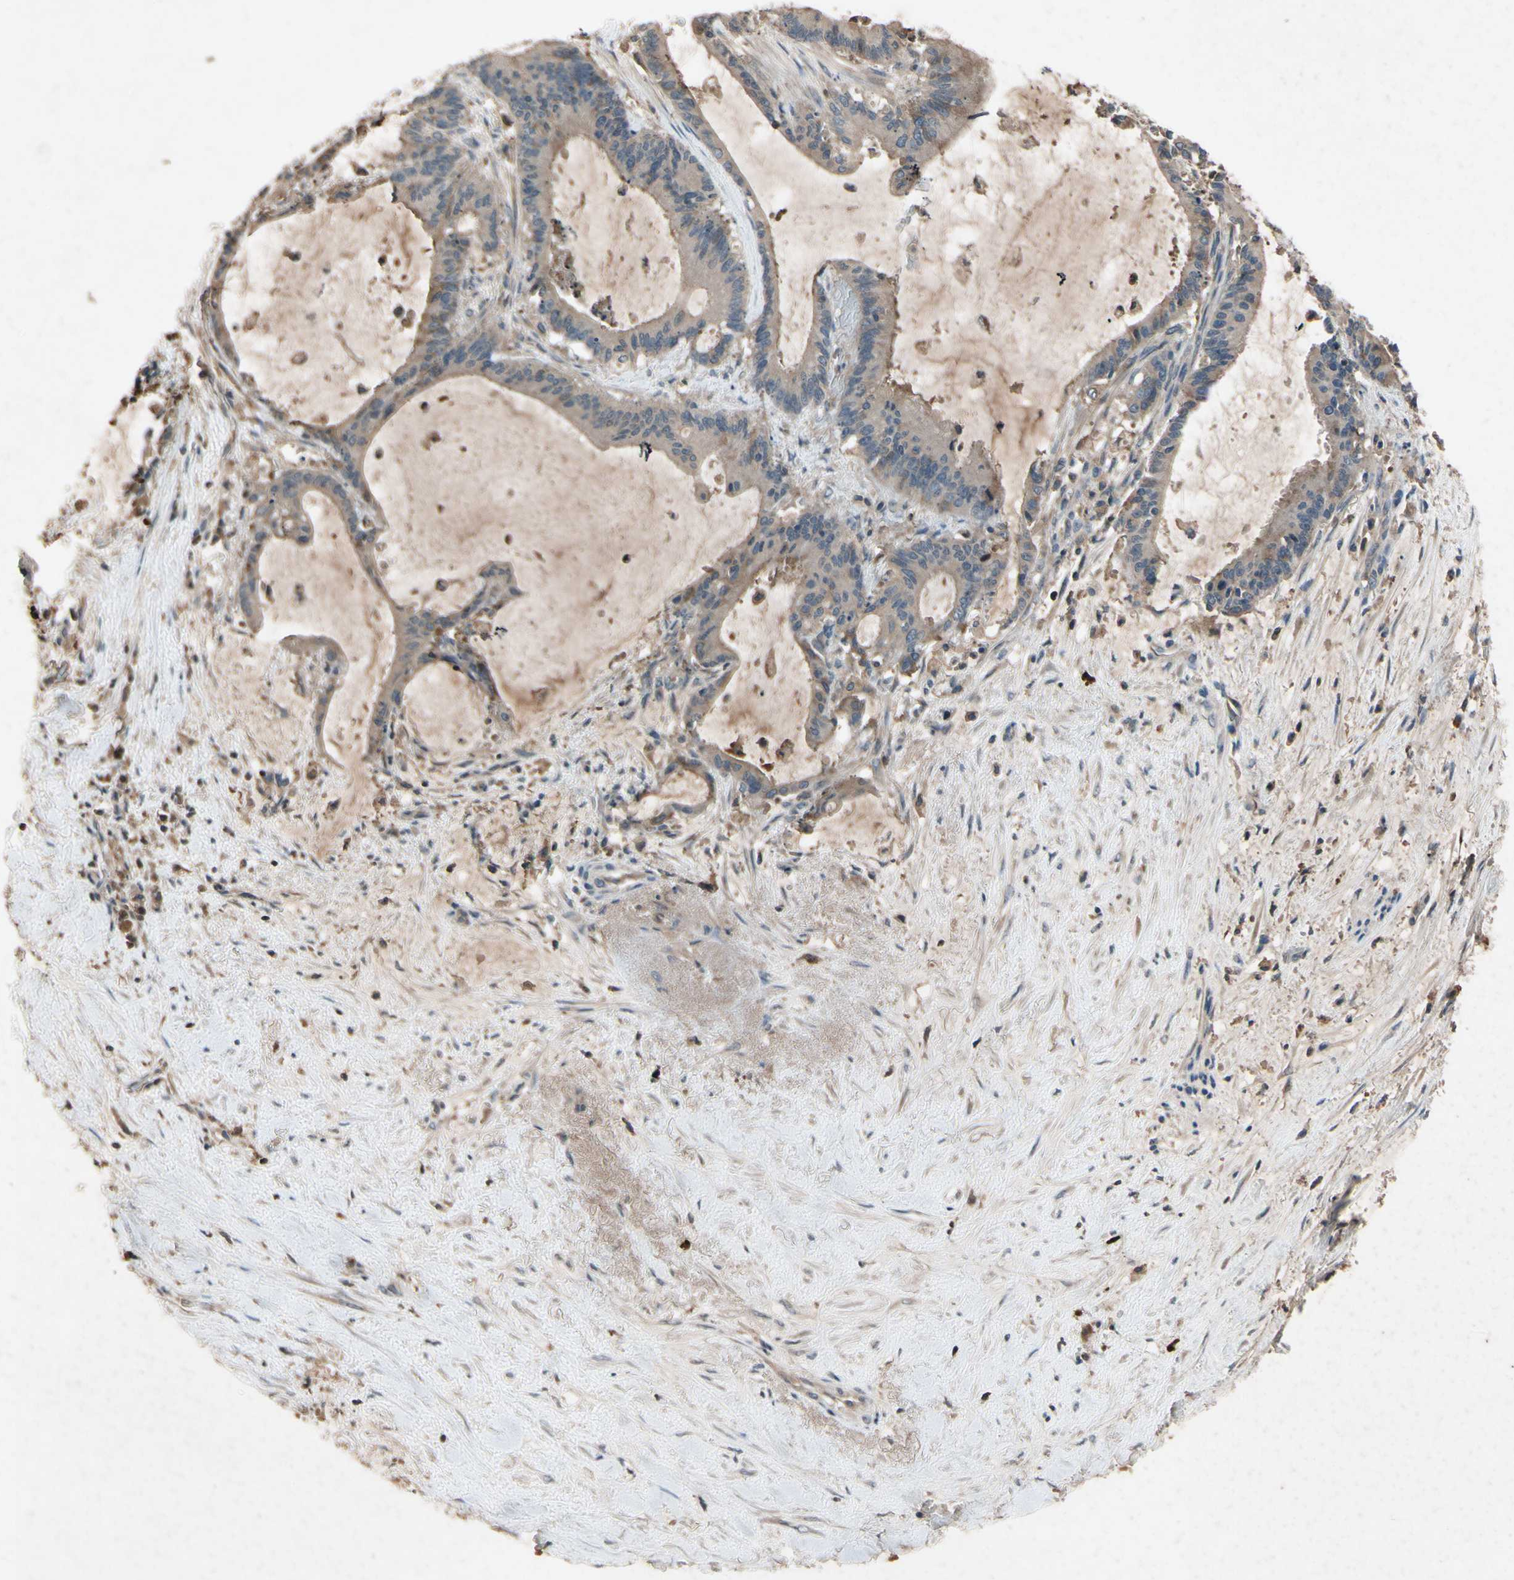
{"staining": {"intensity": "weak", "quantity": ">75%", "location": "cytoplasmic/membranous"}, "tissue": "liver cancer", "cell_type": "Tumor cells", "image_type": "cancer", "snomed": [{"axis": "morphology", "description": "Cholangiocarcinoma"}, {"axis": "topography", "description": "Liver"}], "caption": "Human liver cancer stained with a brown dye shows weak cytoplasmic/membranous positive positivity in about >75% of tumor cells.", "gene": "IL1RL1", "patient": {"sex": "female", "age": 73}}